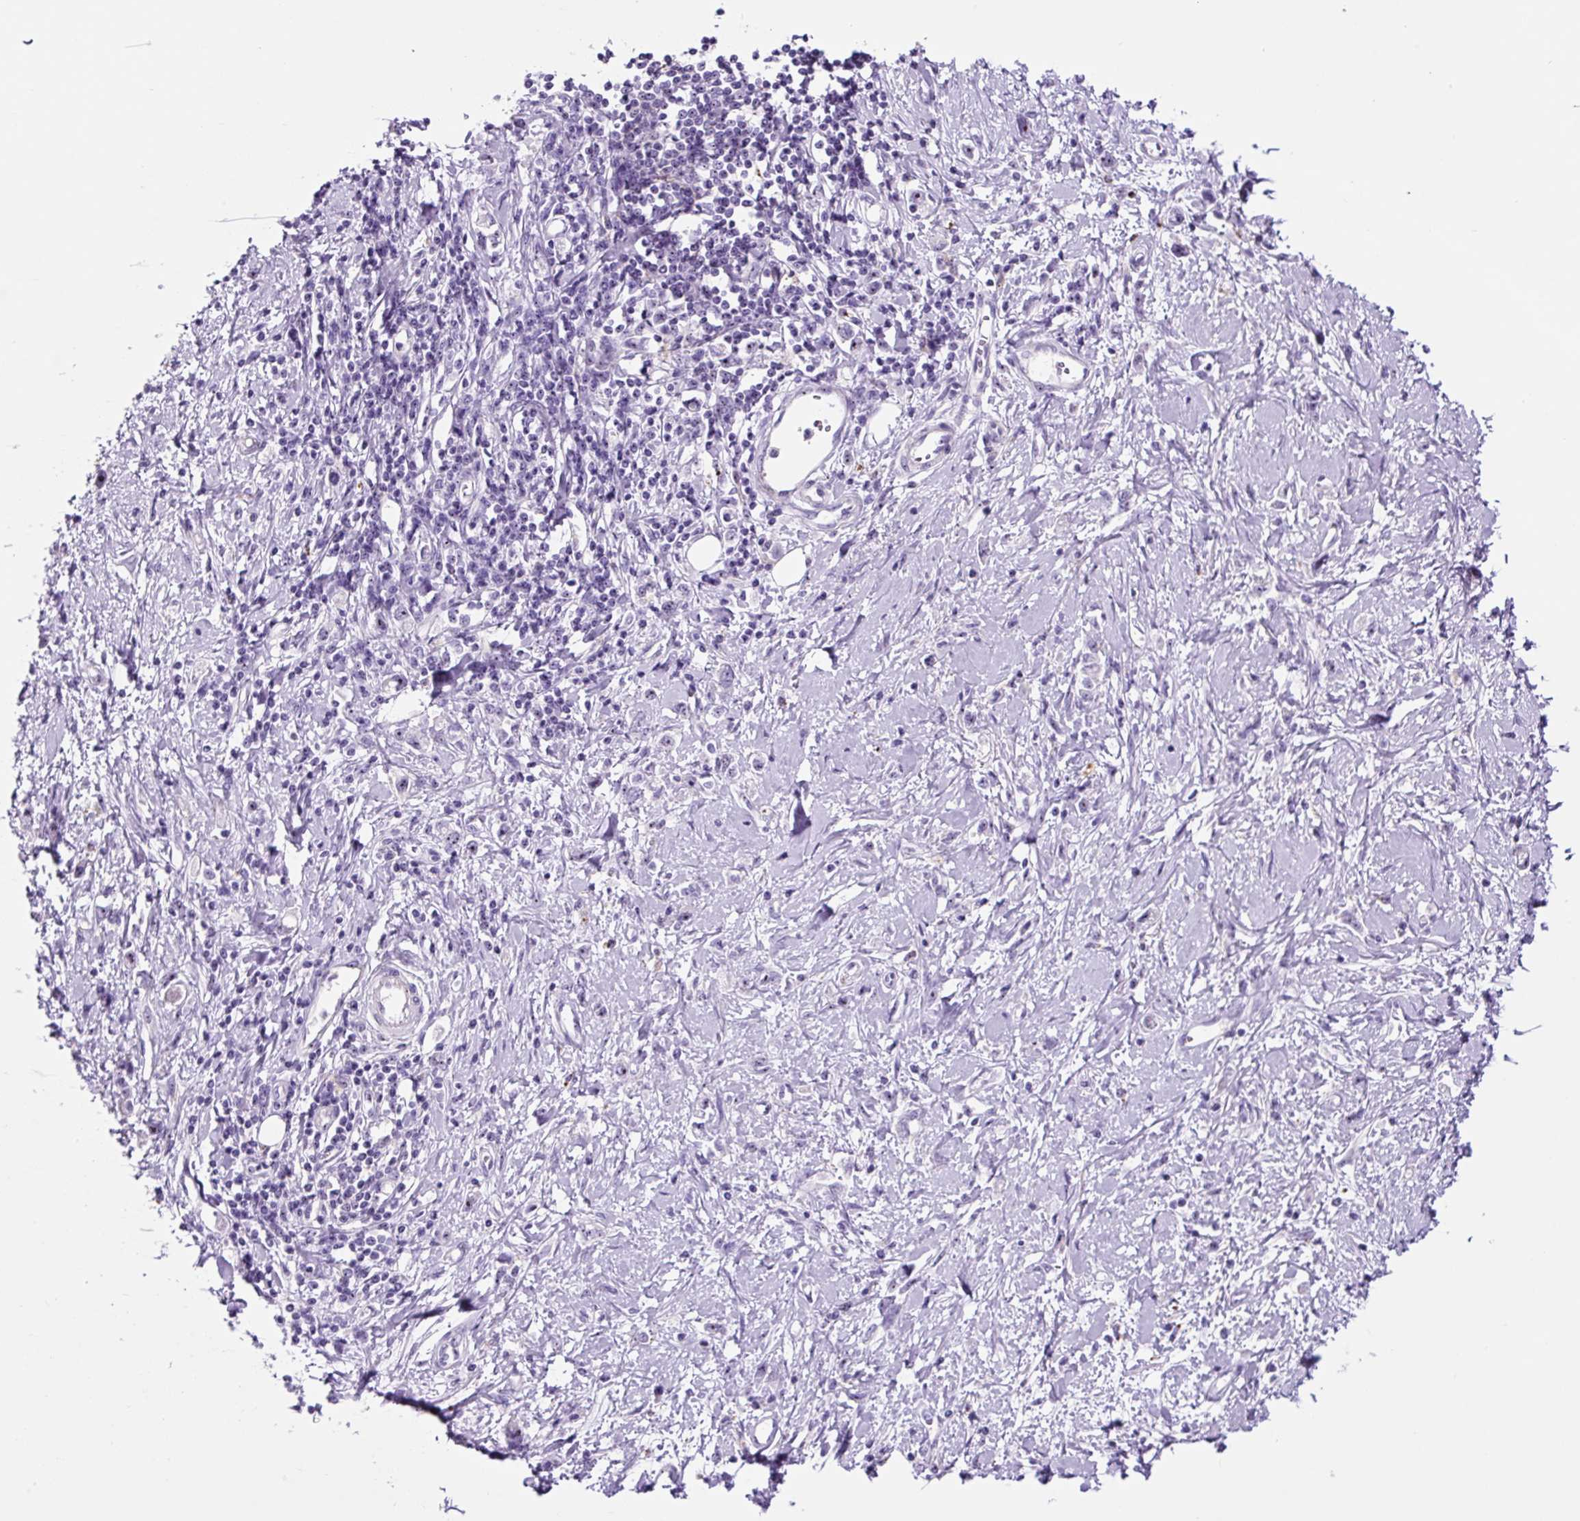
{"staining": {"intensity": "negative", "quantity": "none", "location": "none"}, "tissue": "stomach cancer", "cell_type": "Tumor cells", "image_type": "cancer", "snomed": [{"axis": "morphology", "description": "Adenocarcinoma, NOS"}, {"axis": "topography", "description": "Stomach"}], "caption": "Photomicrograph shows no significant protein expression in tumor cells of stomach cancer.", "gene": "LCN10", "patient": {"sex": "female", "age": 76}}